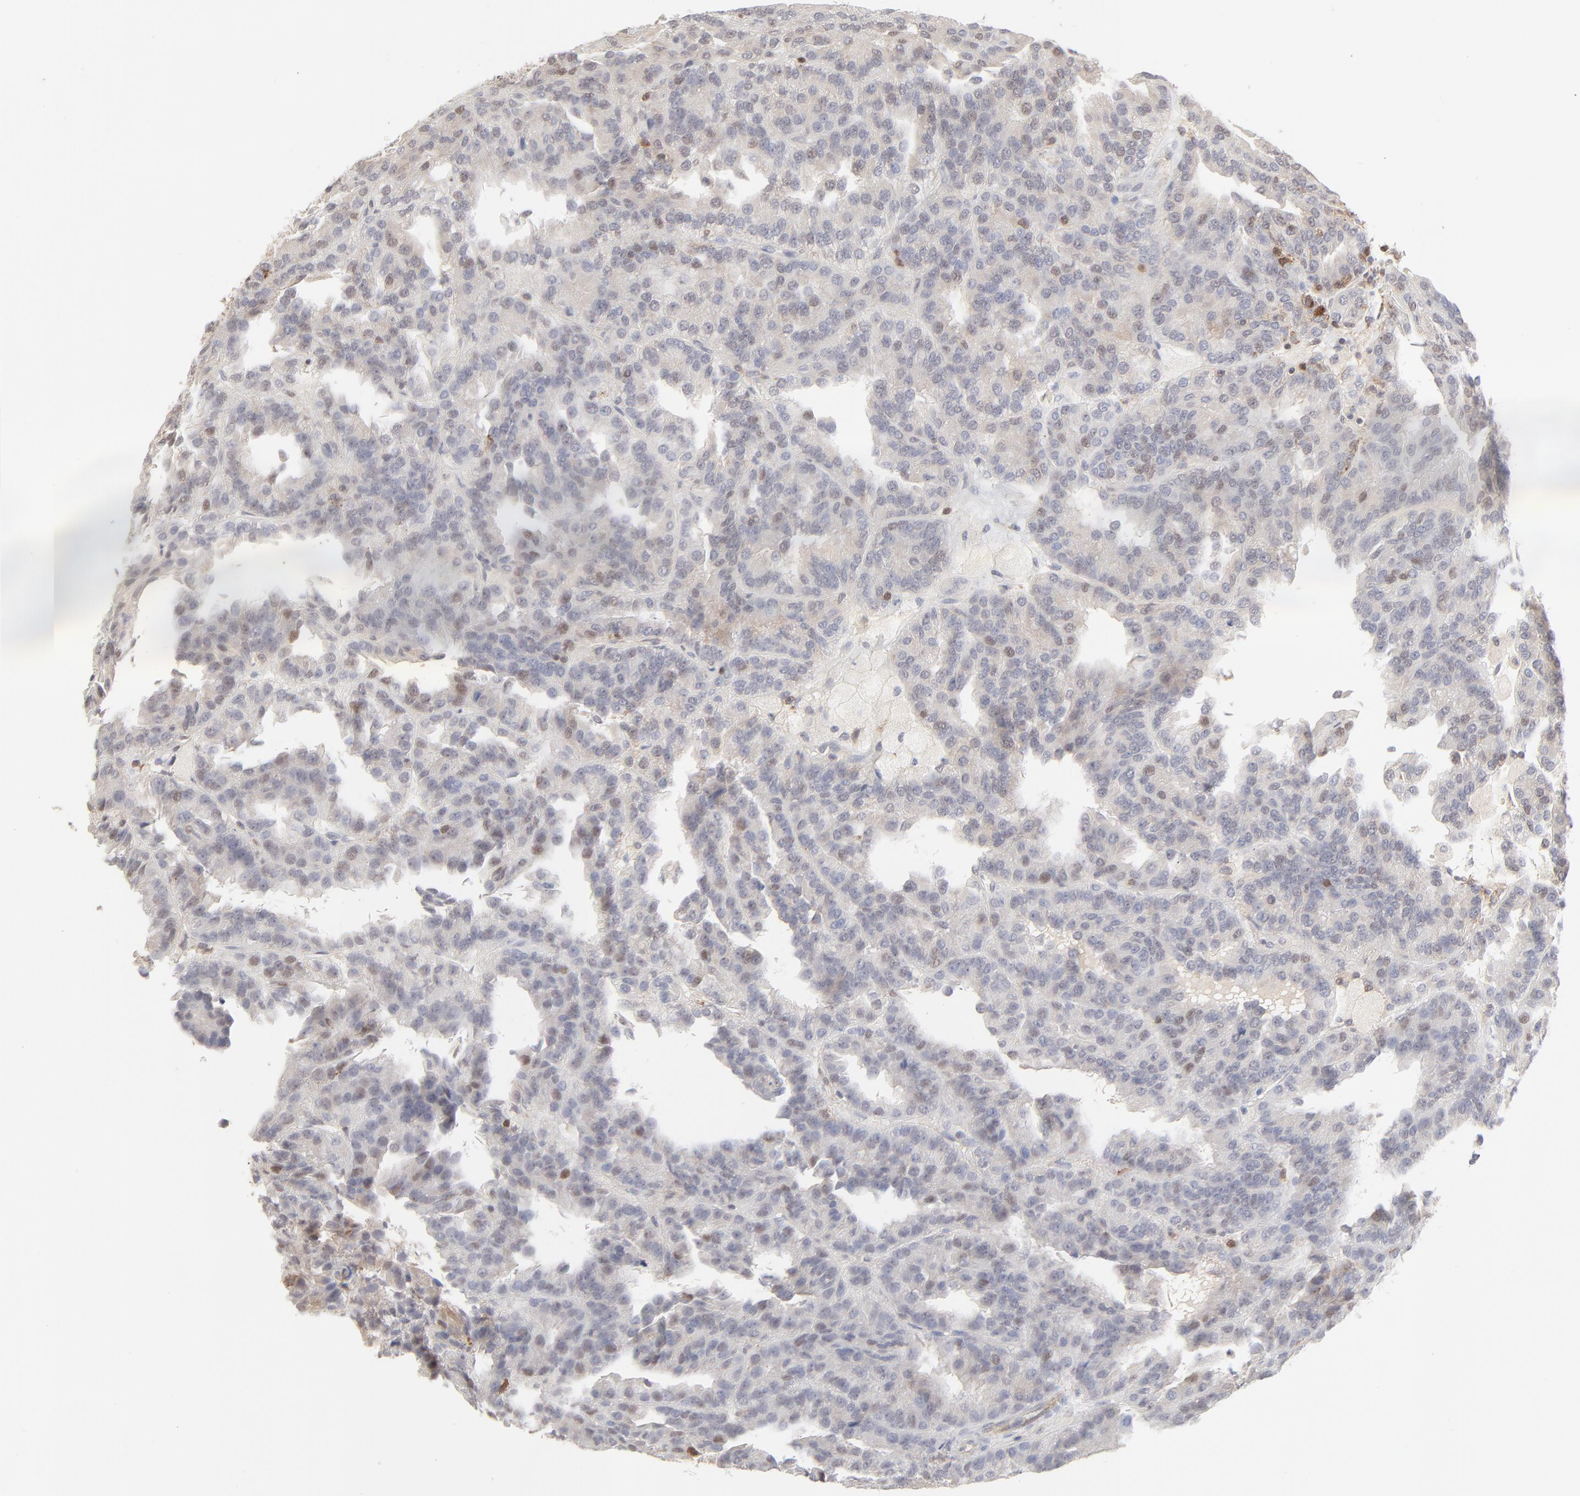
{"staining": {"intensity": "weak", "quantity": "<25%", "location": "nuclear"}, "tissue": "renal cancer", "cell_type": "Tumor cells", "image_type": "cancer", "snomed": [{"axis": "morphology", "description": "Adenocarcinoma, NOS"}, {"axis": "topography", "description": "Kidney"}], "caption": "Histopathology image shows no significant protein expression in tumor cells of renal cancer (adenocarcinoma). (DAB immunohistochemistry (IHC) visualized using brightfield microscopy, high magnification).", "gene": "CDK6", "patient": {"sex": "male", "age": 46}}